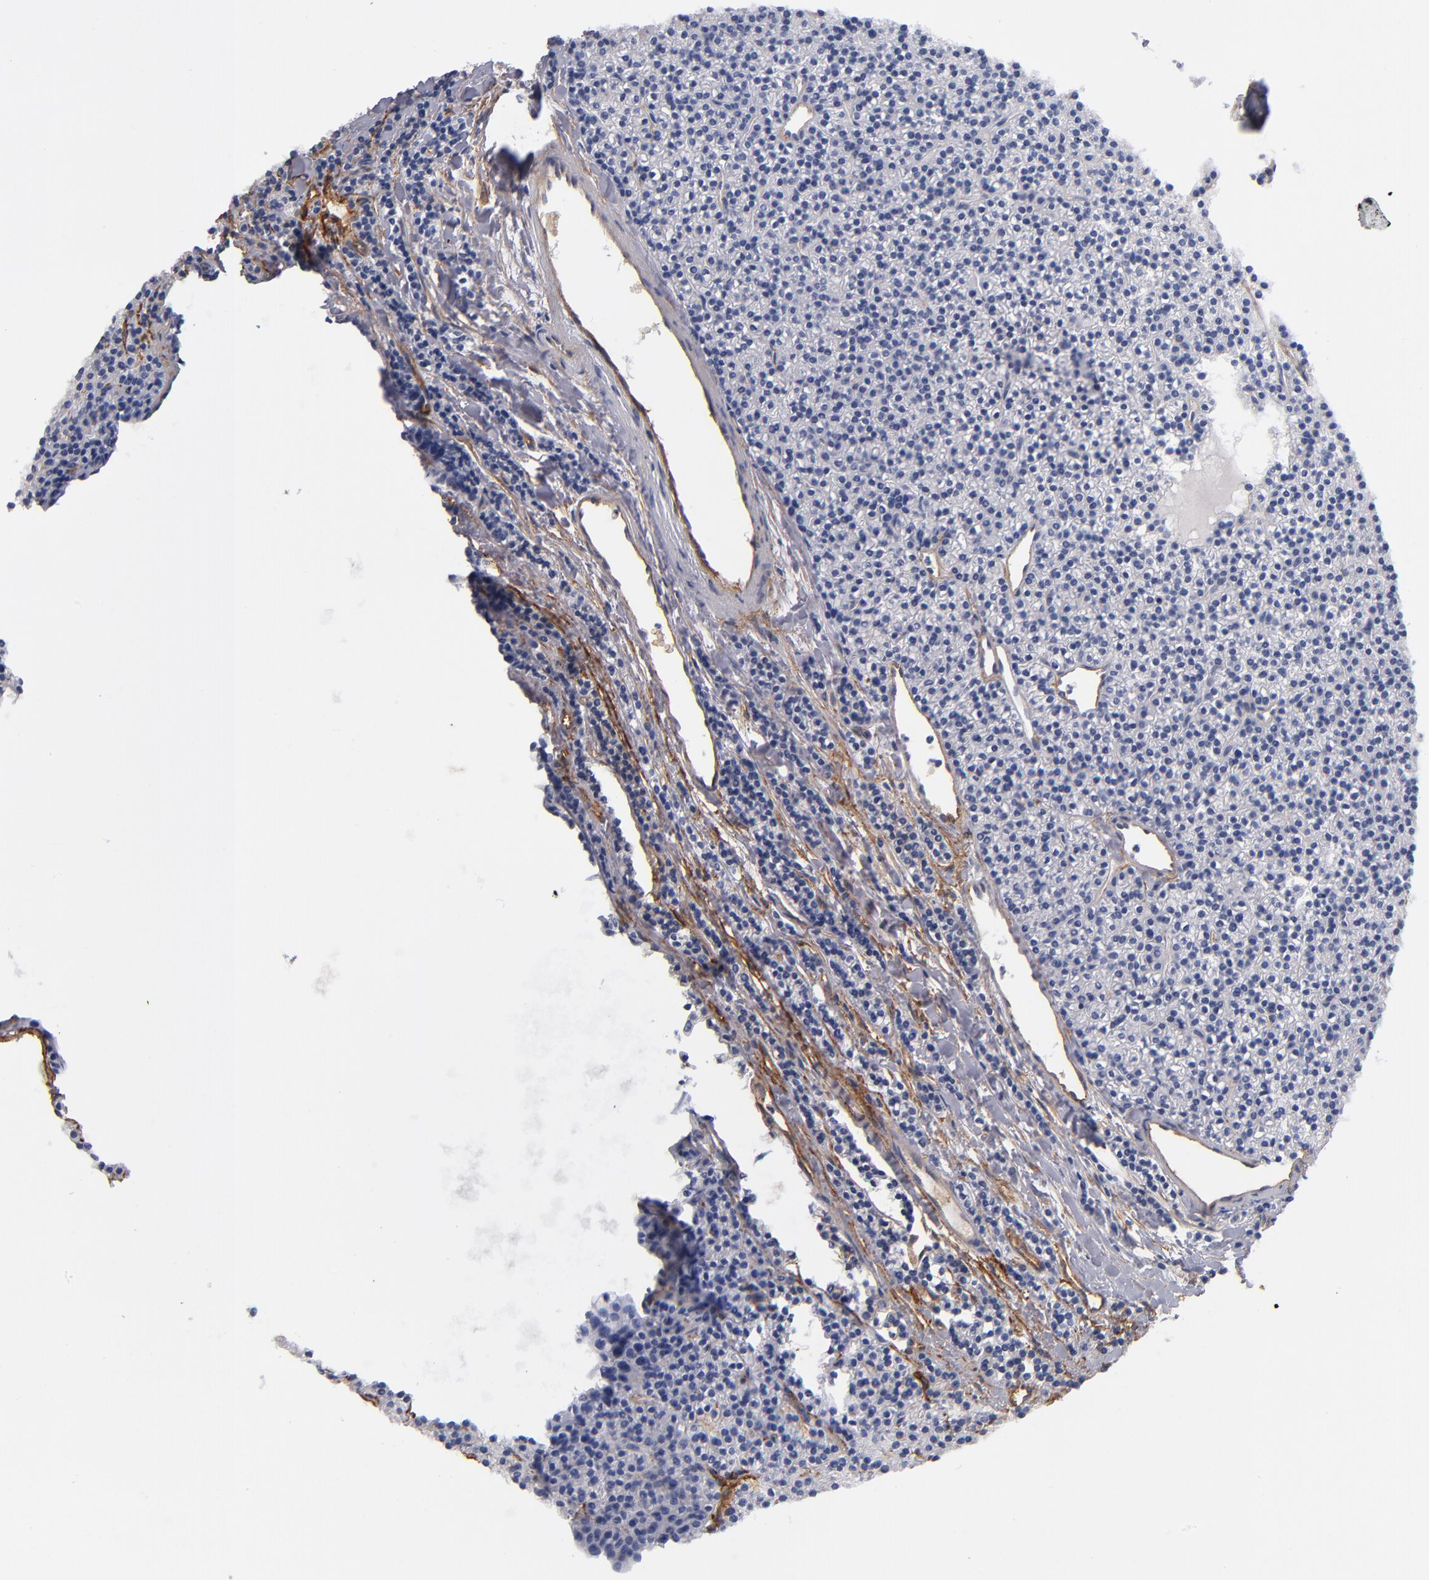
{"staining": {"intensity": "negative", "quantity": "none", "location": "none"}, "tissue": "parathyroid gland", "cell_type": "Glandular cells", "image_type": "normal", "snomed": [{"axis": "morphology", "description": "Normal tissue, NOS"}, {"axis": "topography", "description": "Parathyroid gland"}], "caption": "There is no significant positivity in glandular cells of parathyroid gland. The staining was performed using DAB to visualize the protein expression in brown, while the nuclei were stained in blue with hematoxylin (Magnification: 20x).", "gene": "PLSCR4", "patient": {"sex": "female", "age": 45}}